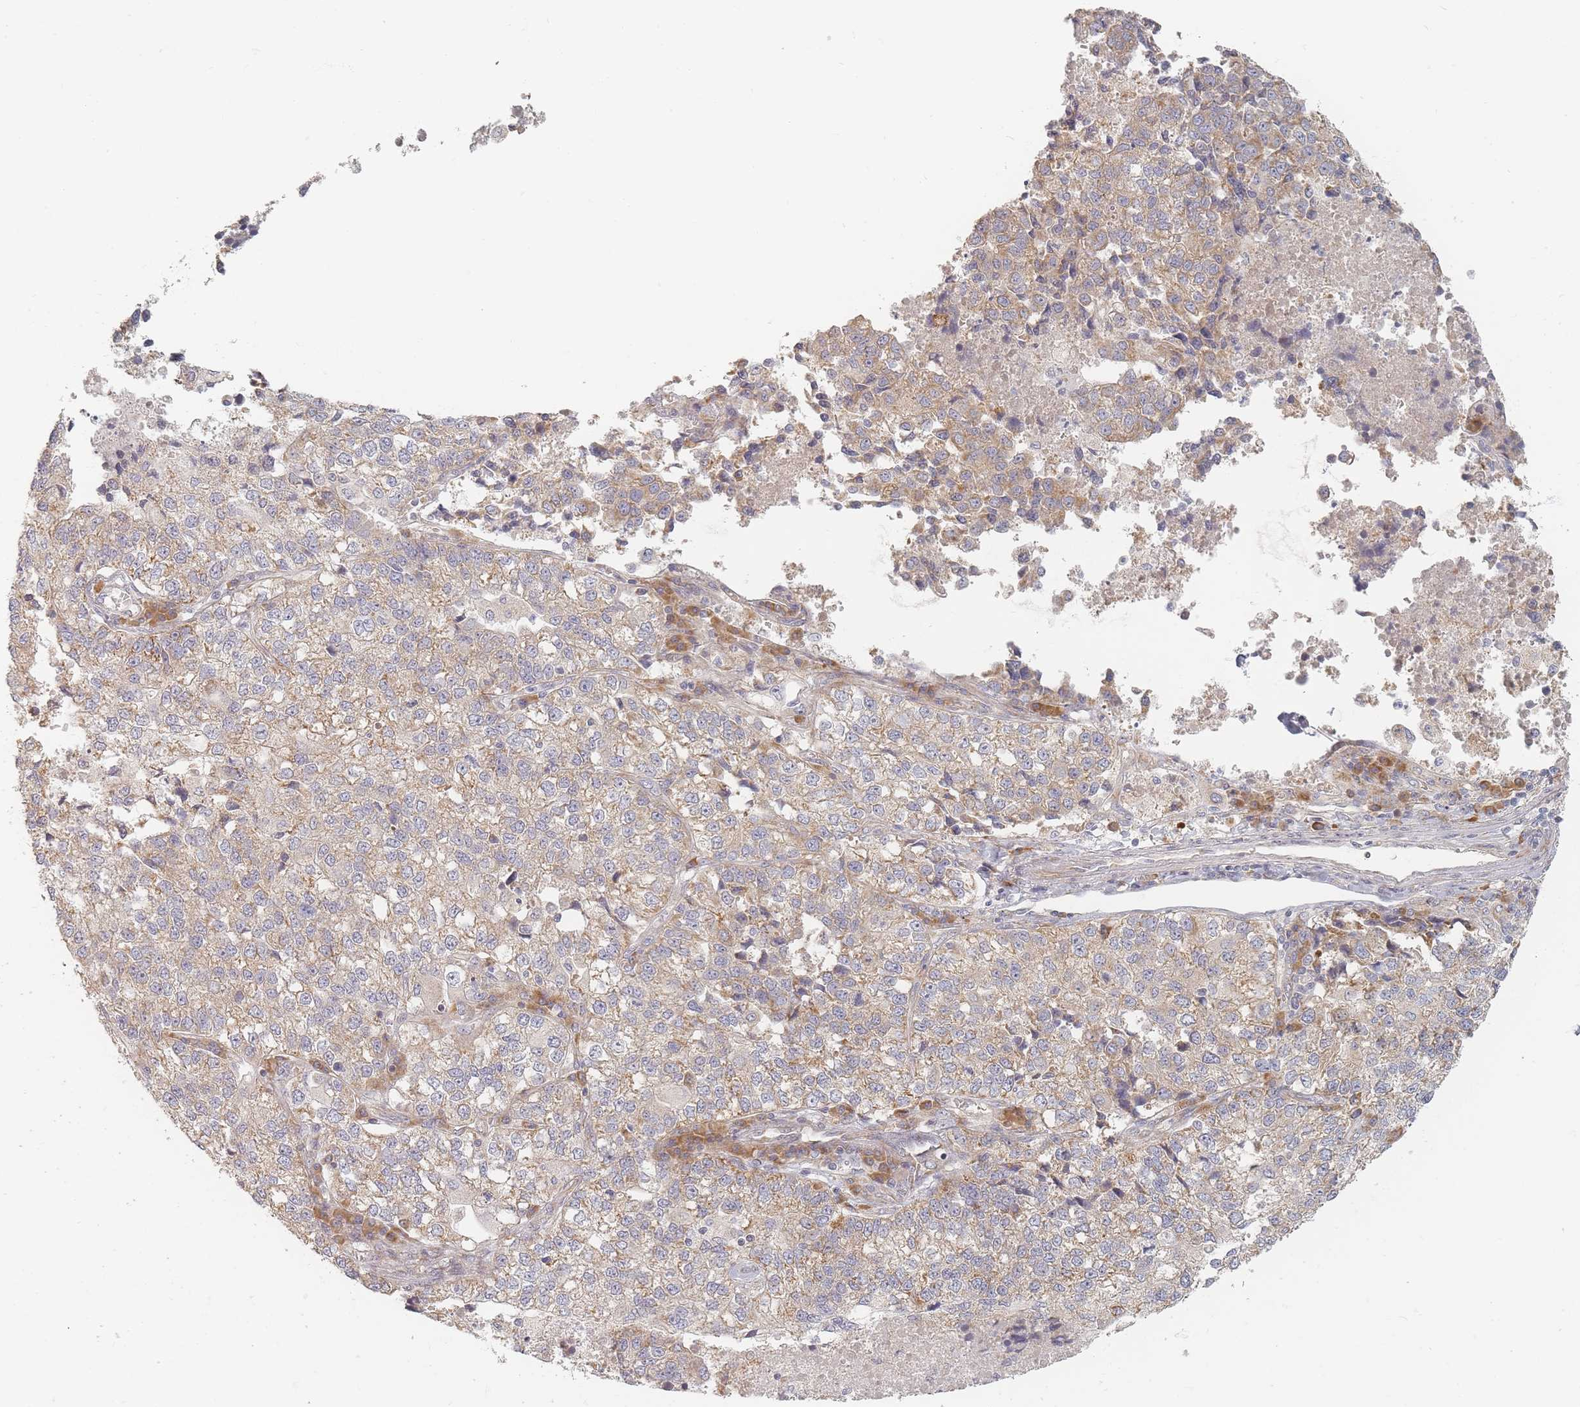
{"staining": {"intensity": "weak", "quantity": "25%-75%", "location": "cytoplasmic/membranous"}, "tissue": "lung cancer", "cell_type": "Tumor cells", "image_type": "cancer", "snomed": [{"axis": "morphology", "description": "Adenocarcinoma, NOS"}, {"axis": "topography", "description": "Lung"}], "caption": "IHC photomicrograph of neoplastic tissue: human adenocarcinoma (lung) stained using immunohistochemistry demonstrates low levels of weak protein expression localized specifically in the cytoplasmic/membranous of tumor cells, appearing as a cytoplasmic/membranous brown color.", "gene": "ZKSCAN7", "patient": {"sex": "male", "age": 49}}